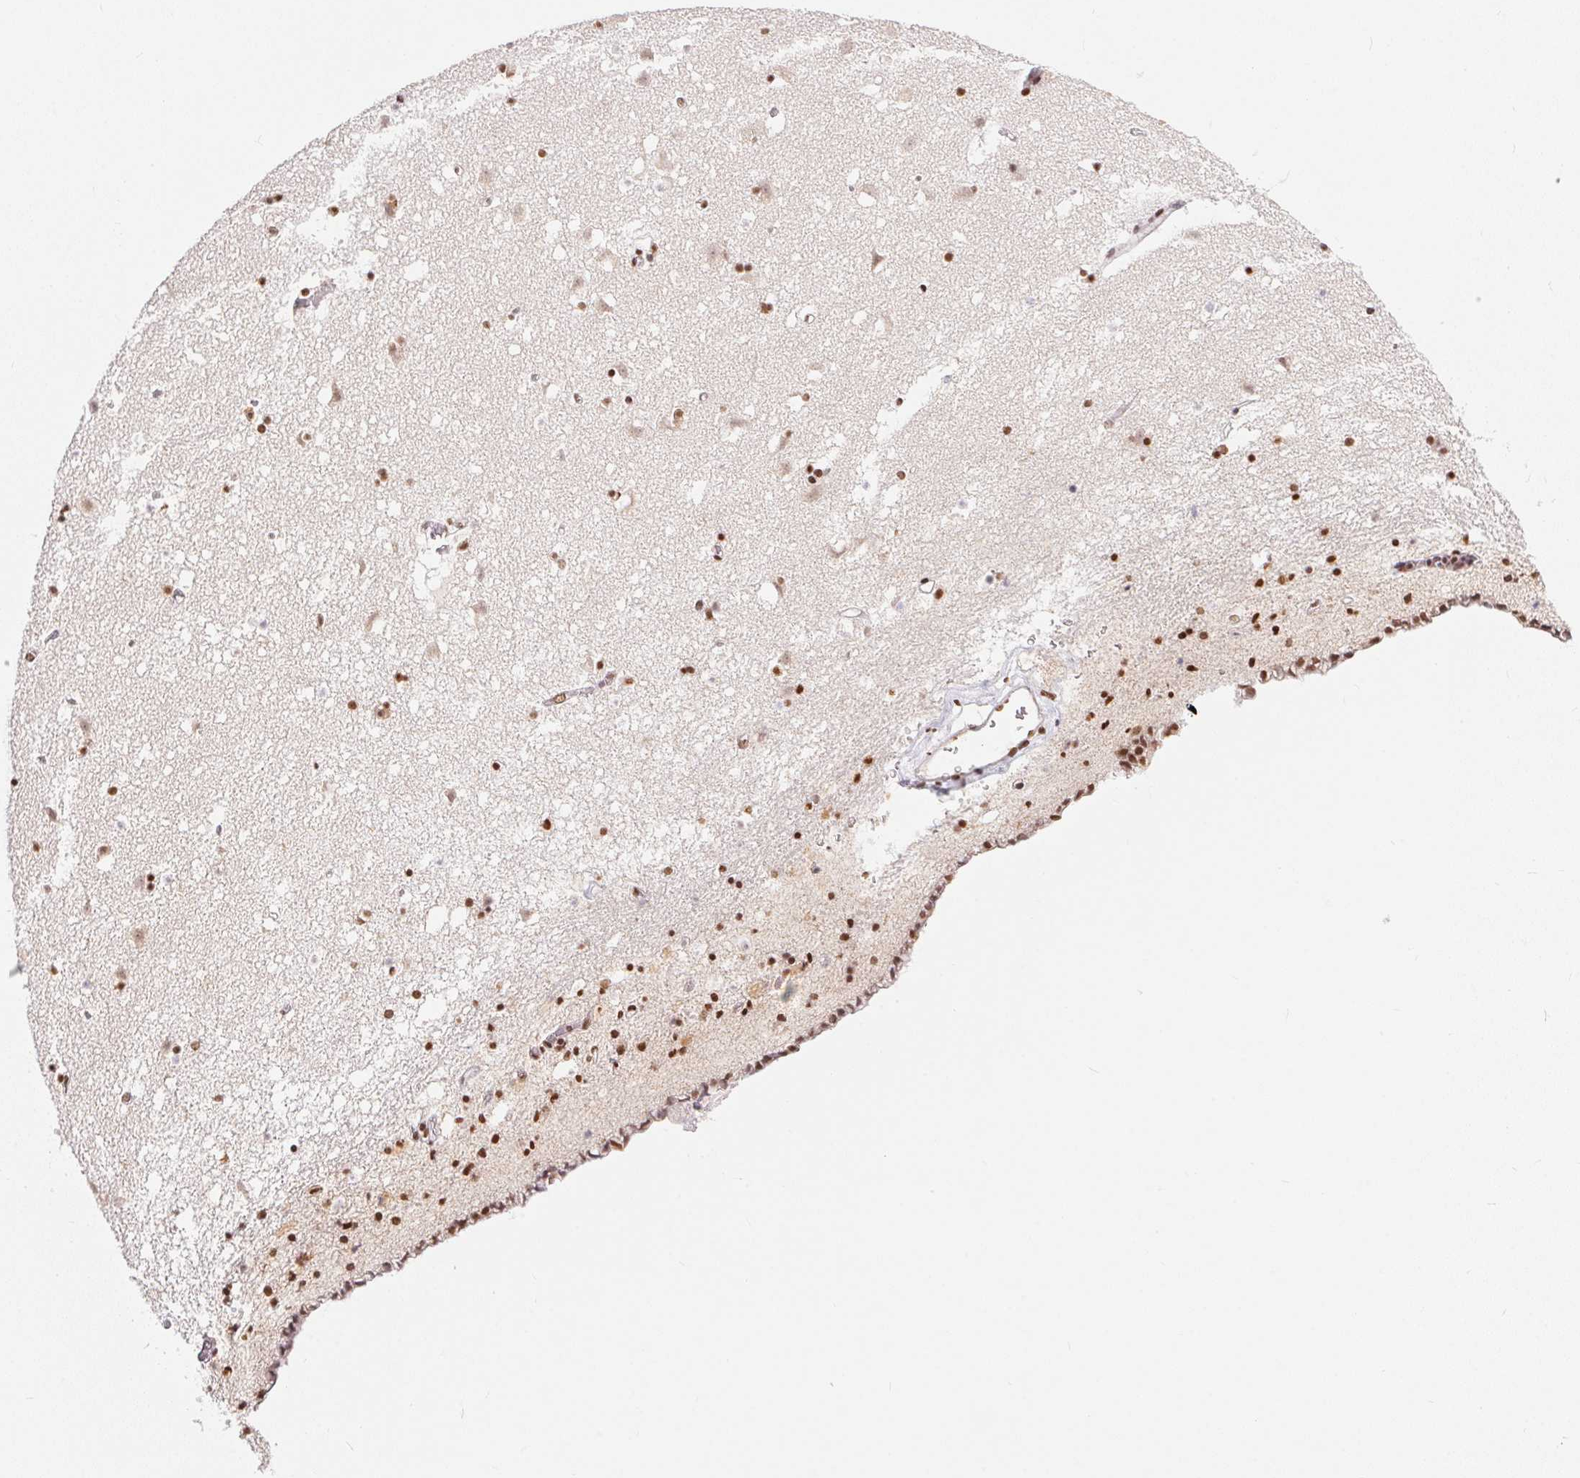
{"staining": {"intensity": "strong", "quantity": "25%-75%", "location": "nuclear"}, "tissue": "caudate", "cell_type": "Glial cells", "image_type": "normal", "snomed": [{"axis": "morphology", "description": "Normal tissue, NOS"}, {"axis": "topography", "description": "Lateral ventricle wall"}], "caption": "Approximately 25%-75% of glial cells in benign caudate show strong nuclear protein staining as visualized by brown immunohistochemical staining.", "gene": "NFE2L1", "patient": {"sex": "female", "age": 42}}